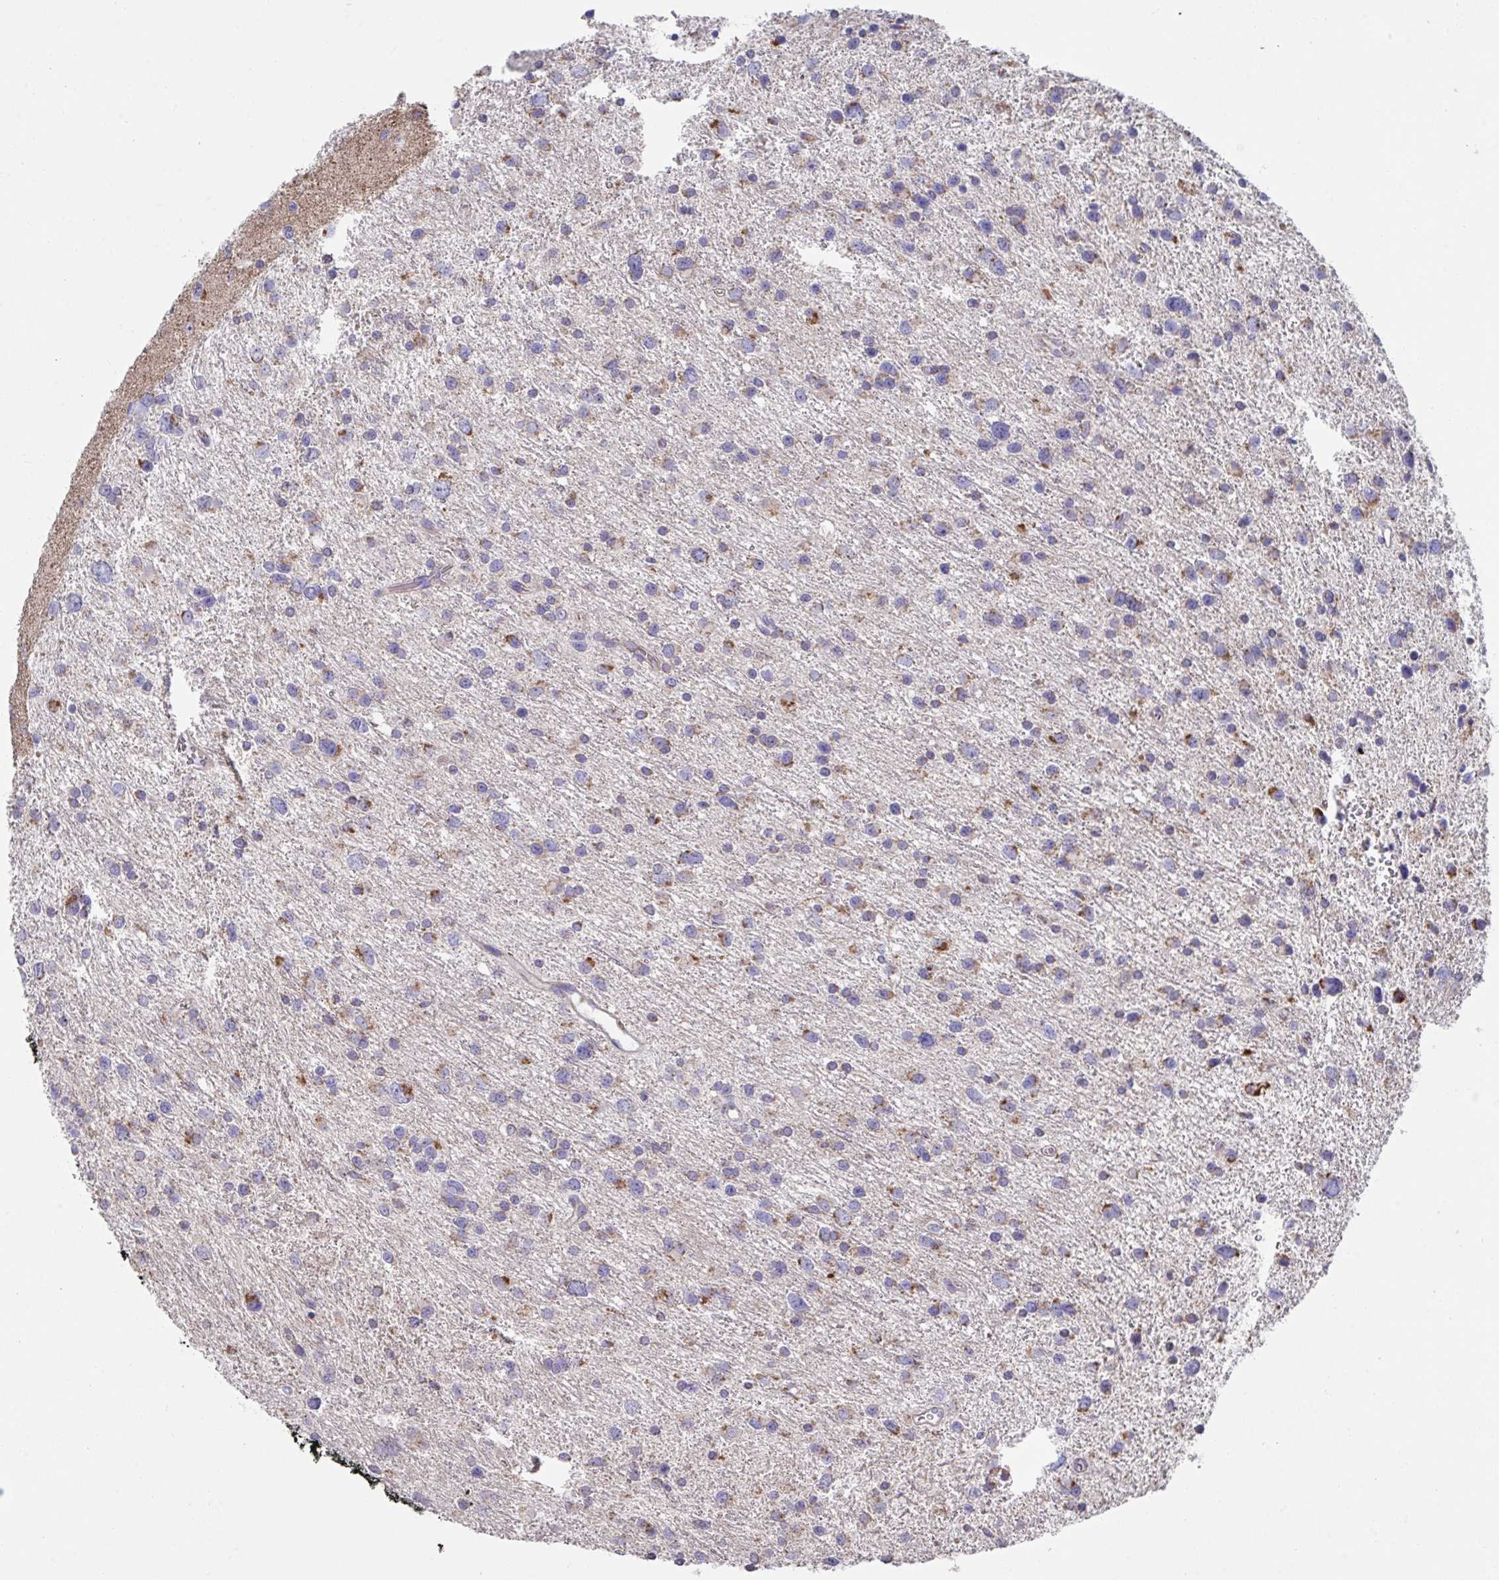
{"staining": {"intensity": "strong", "quantity": "<25%", "location": "cytoplasmic/membranous"}, "tissue": "glioma", "cell_type": "Tumor cells", "image_type": "cancer", "snomed": [{"axis": "morphology", "description": "Glioma, malignant, Low grade"}, {"axis": "topography", "description": "Brain"}], "caption": "The photomicrograph exhibits a brown stain indicating the presence of a protein in the cytoplasmic/membranous of tumor cells in glioma.", "gene": "NDUFA7", "patient": {"sex": "female", "age": 55}}